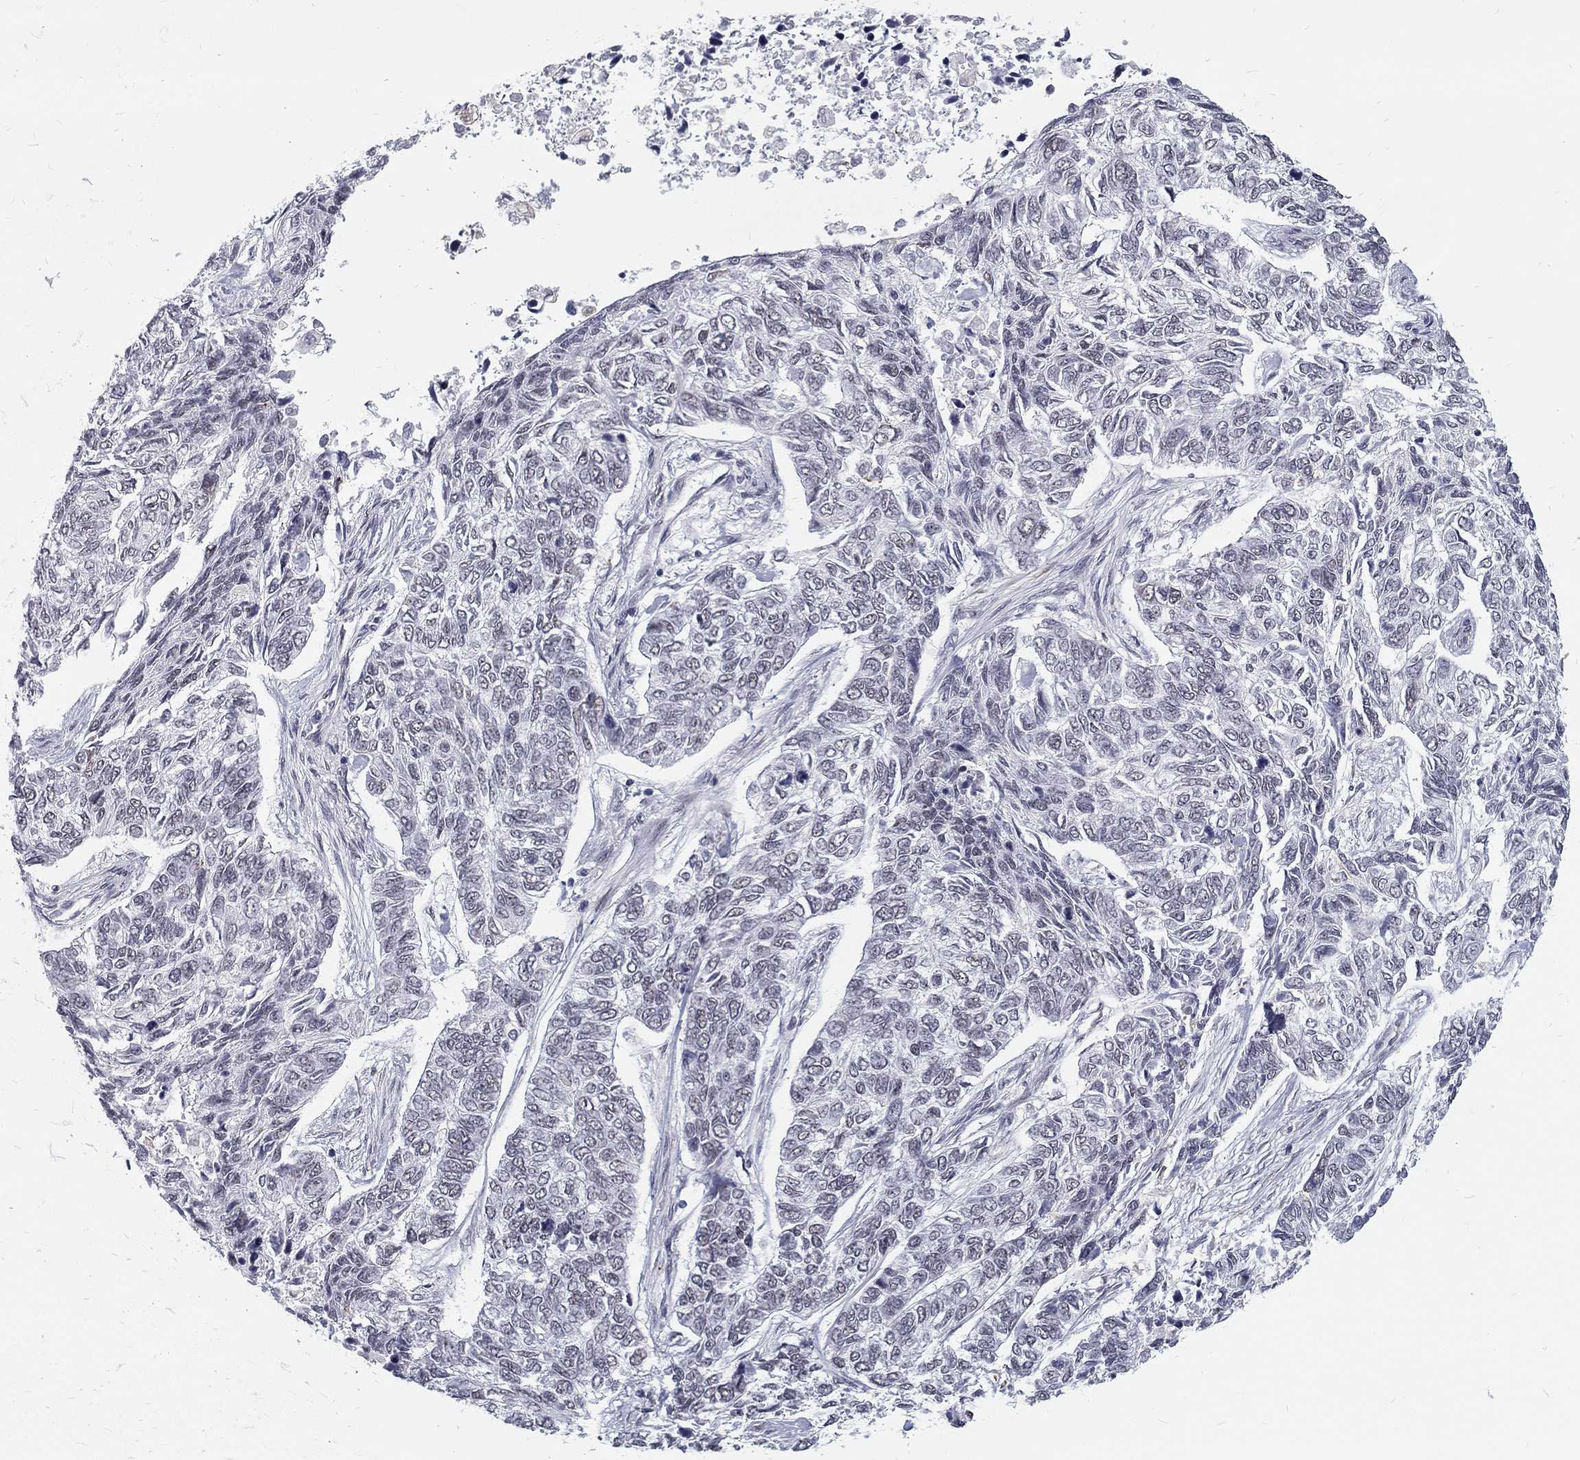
{"staining": {"intensity": "negative", "quantity": "none", "location": "none"}, "tissue": "skin cancer", "cell_type": "Tumor cells", "image_type": "cancer", "snomed": [{"axis": "morphology", "description": "Basal cell carcinoma"}, {"axis": "topography", "description": "Skin"}], "caption": "Immunohistochemical staining of skin cancer (basal cell carcinoma) displays no significant positivity in tumor cells. (Brightfield microscopy of DAB immunohistochemistry at high magnification).", "gene": "SNORC", "patient": {"sex": "female", "age": 65}}